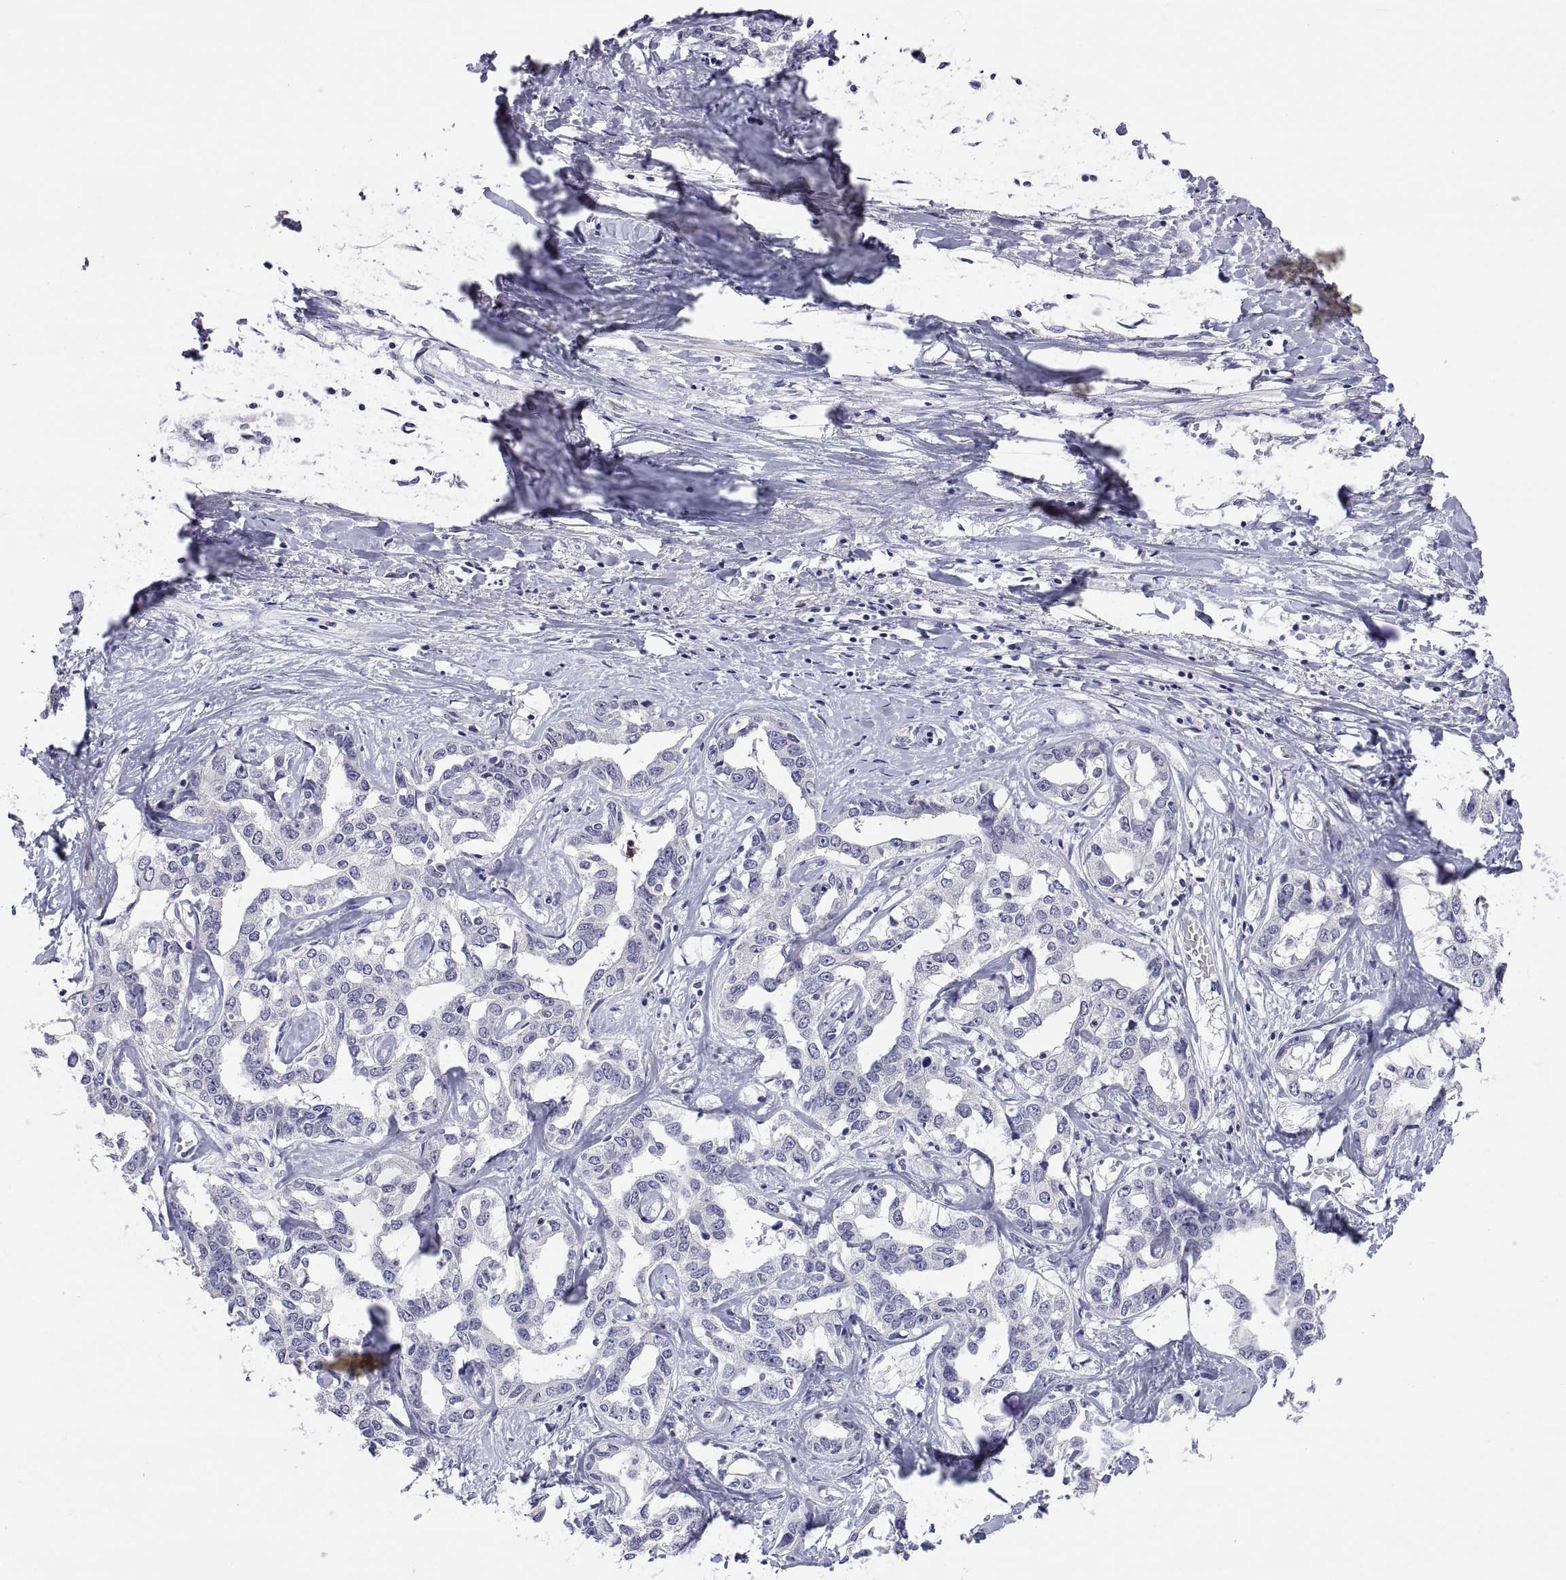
{"staining": {"intensity": "negative", "quantity": "none", "location": "none"}, "tissue": "liver cancer", "cell_type": "Tumor cells", "image_type": "cancer", "snomed": [{"axis": "morphology", "description": "Cholangiocarcinoma"}, {"axis": "topography", "description": "Liver"}], "caption": "Micrograph shows no protein positivity in tumor cells of cholangiocarcinoma (liver) tissue.", "gene": "MS4A1", "patient": {"sex": "male", "age": 59}}